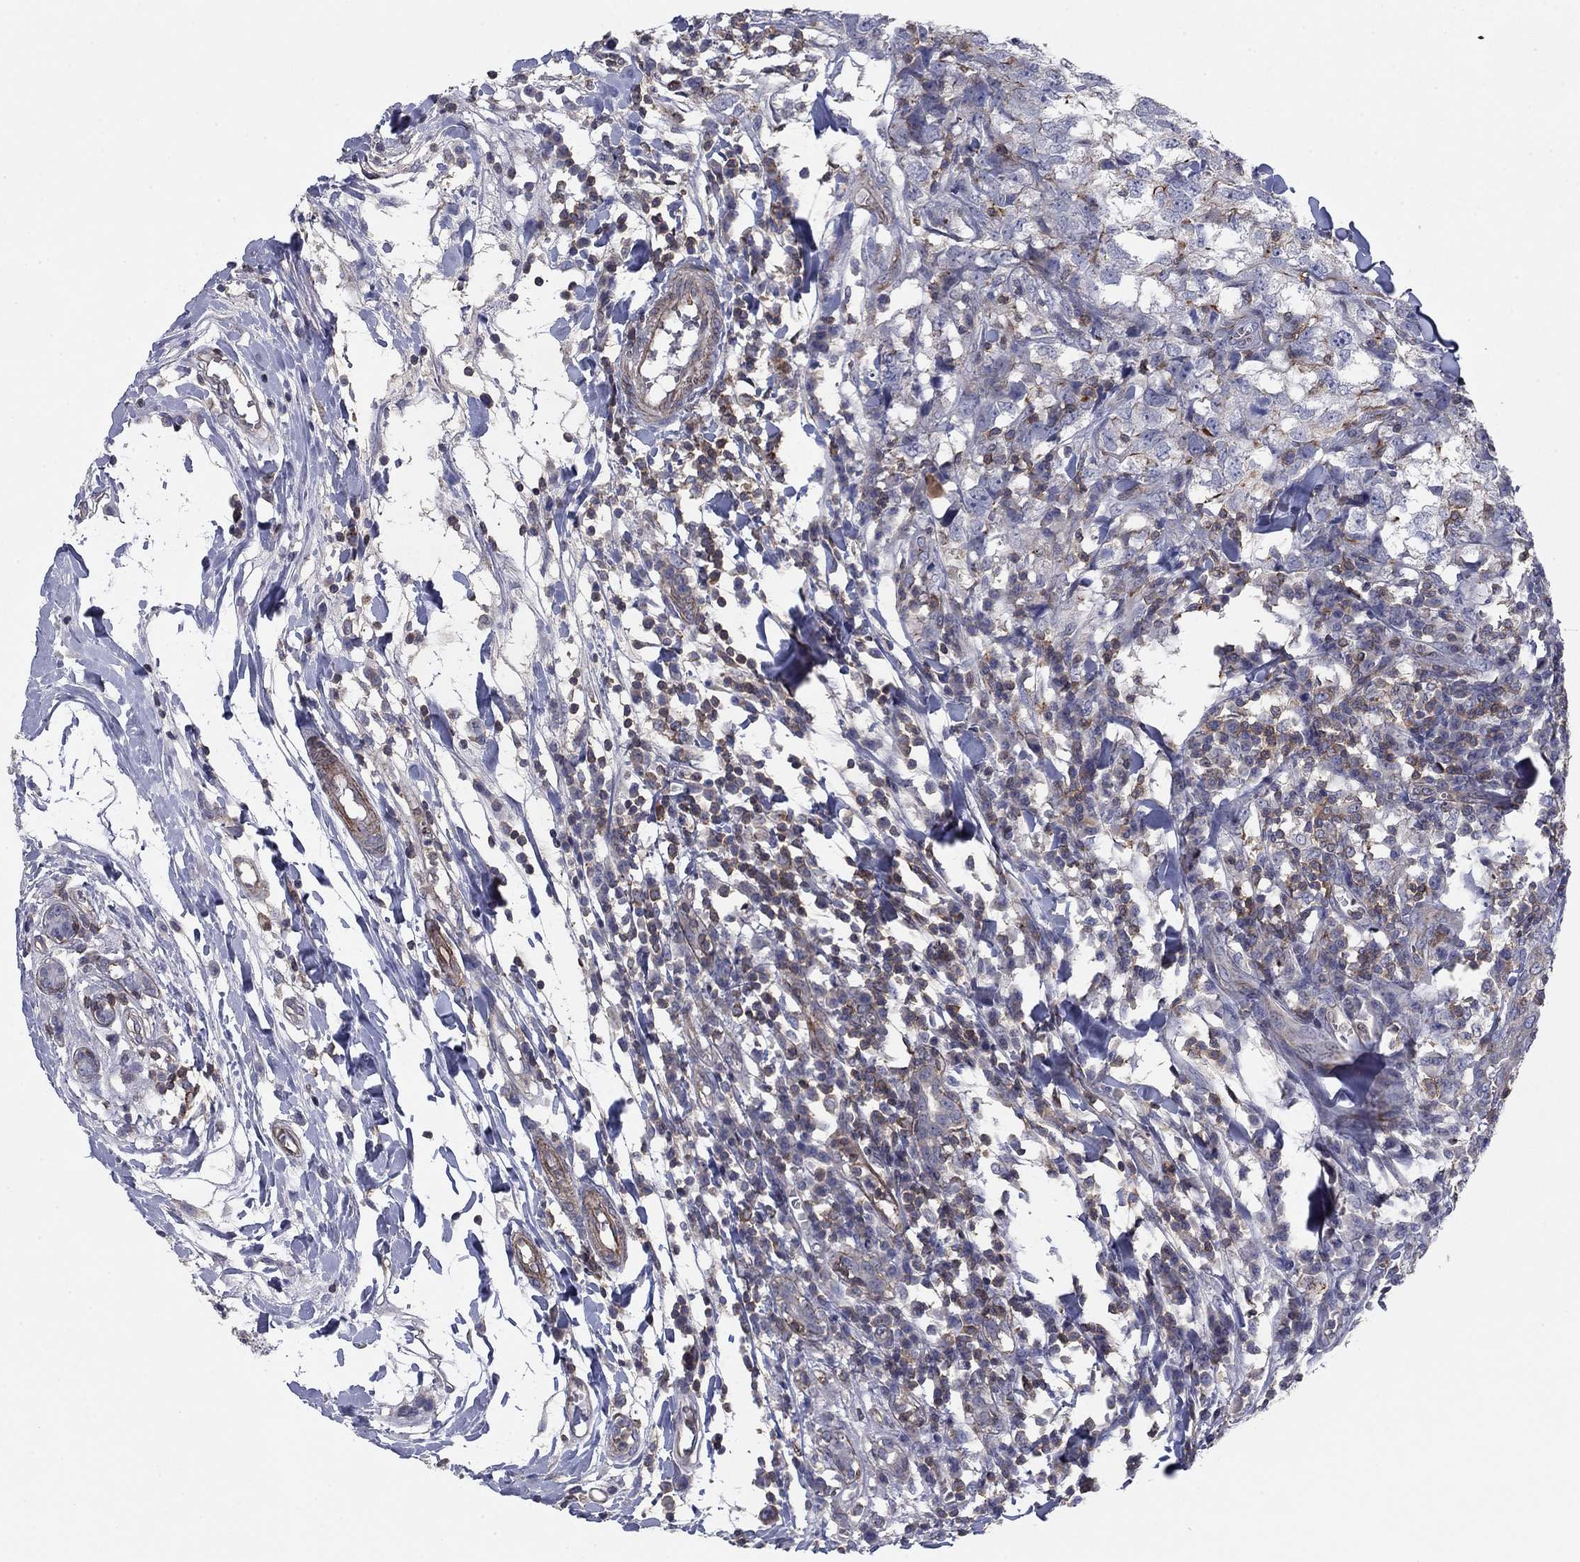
{"staining": {"intensity": "moderate", "quantity": "<25%", "location": "cytoplasmic/membranous"}, "tissue": "breast cancer", "cell_type": "Tumor cells", "image_type": "cancer", "snomed": [{"axis": "morphology", "description": "Duct carcinoma"}, {"axis": "topography", "description": "Breast"}], "caption": "Breast cancer was stained to show a protein in brown. There is low levels of moderate cytoplasmic/membranous expression in approximately <25% of tumor cells.", "gene": "PSD4", "patient": {"sex": "female", "age": 30}}